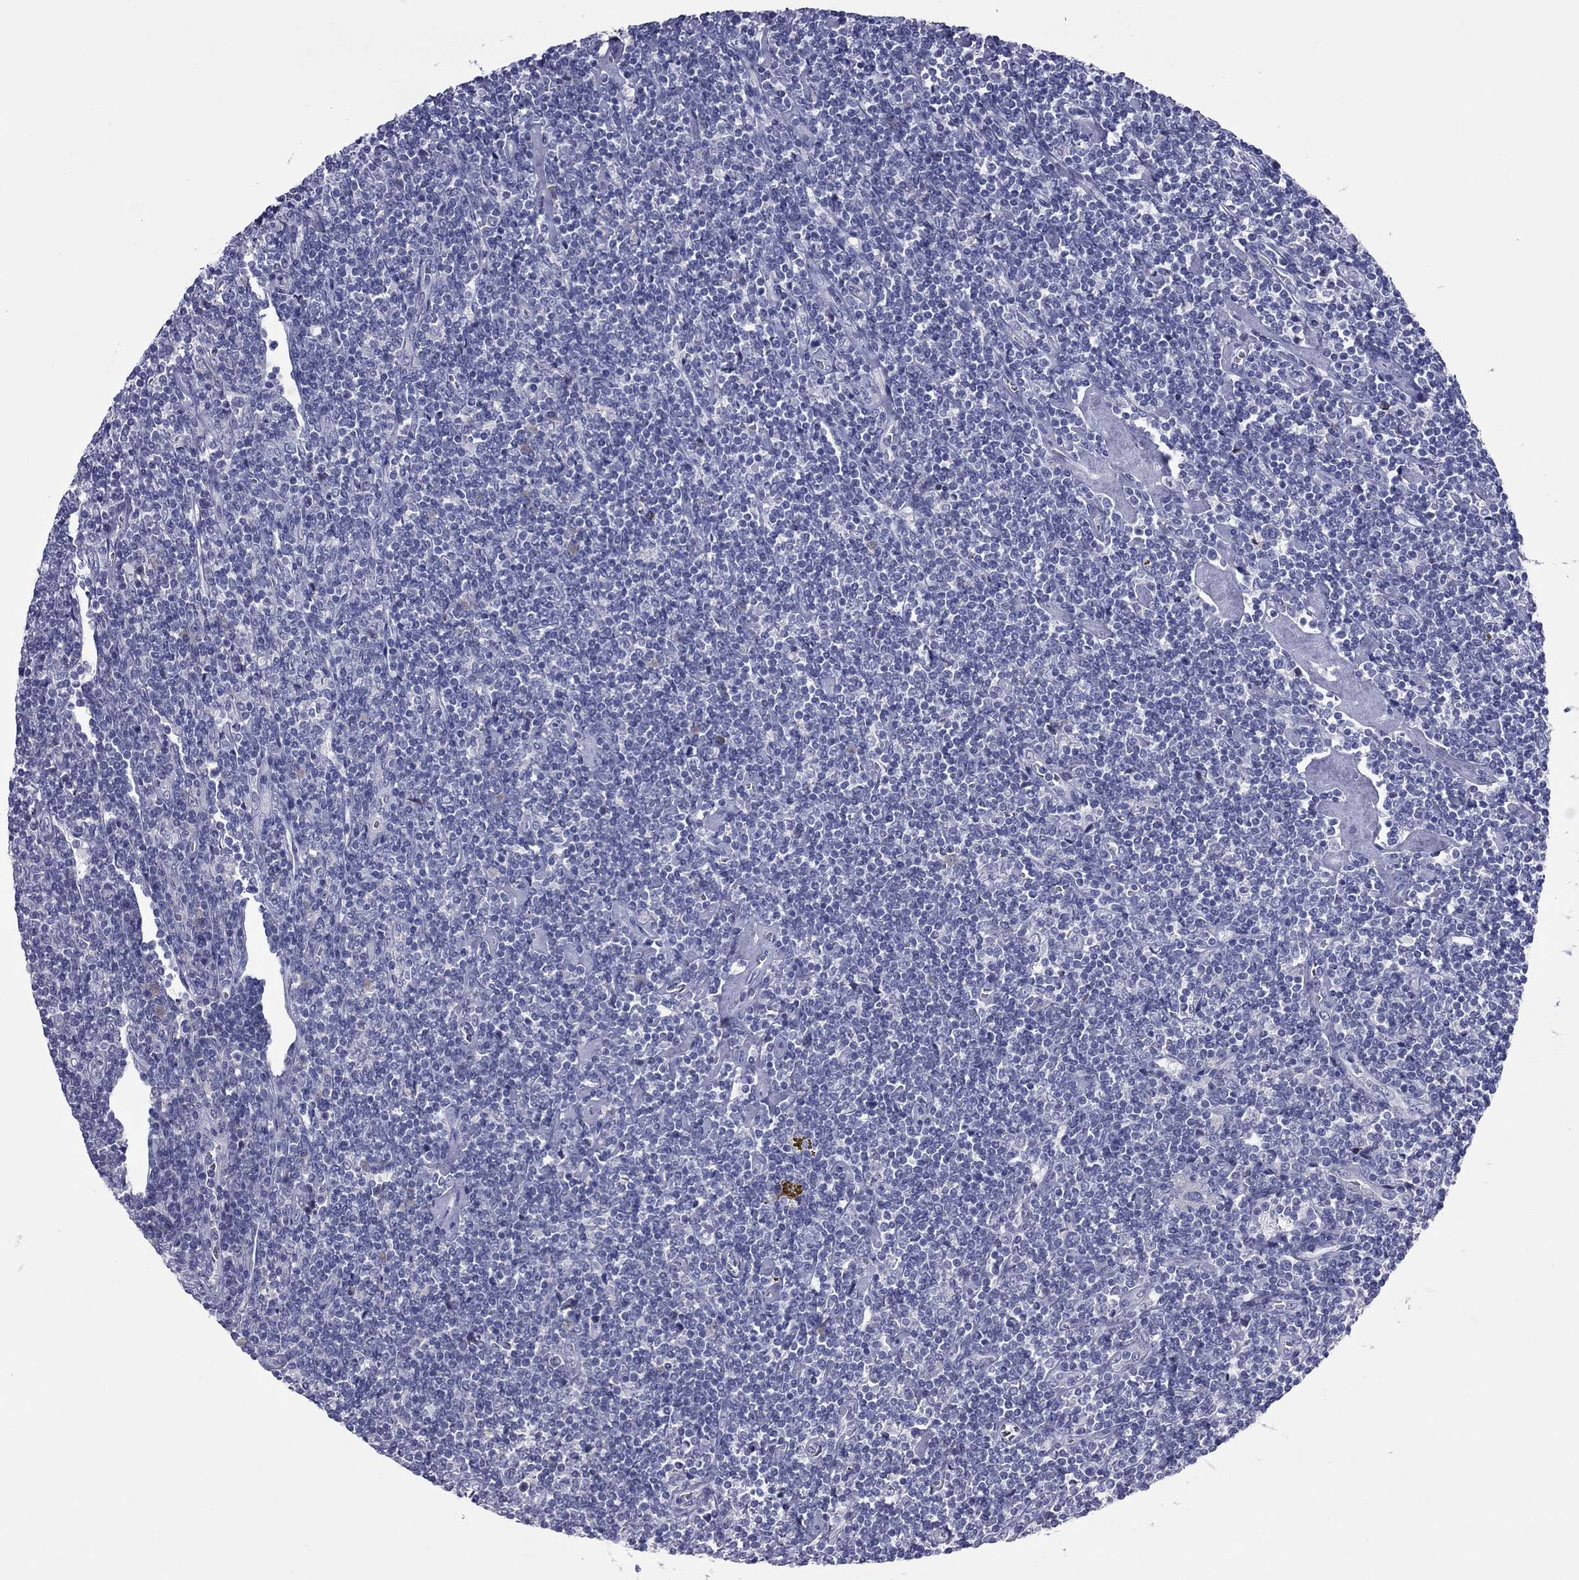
{"staining": {"intensity": "negative", "quantity": "none", "location": "none"}, "tissue": "lymphoma", "cell_type": "Tumor cells", "image_type": "cancer", "snomed": [{"axis": "morphology", "description": "Hodgkin's disease, NOS"}, {"axis": "topography", "description": "Lymph node"}], "caption": "Tumor cells are negative for protein expression in human Hodgkin's disease.", "gene": "UNC119B", "patient": {"sex": "male", "age": 40}}